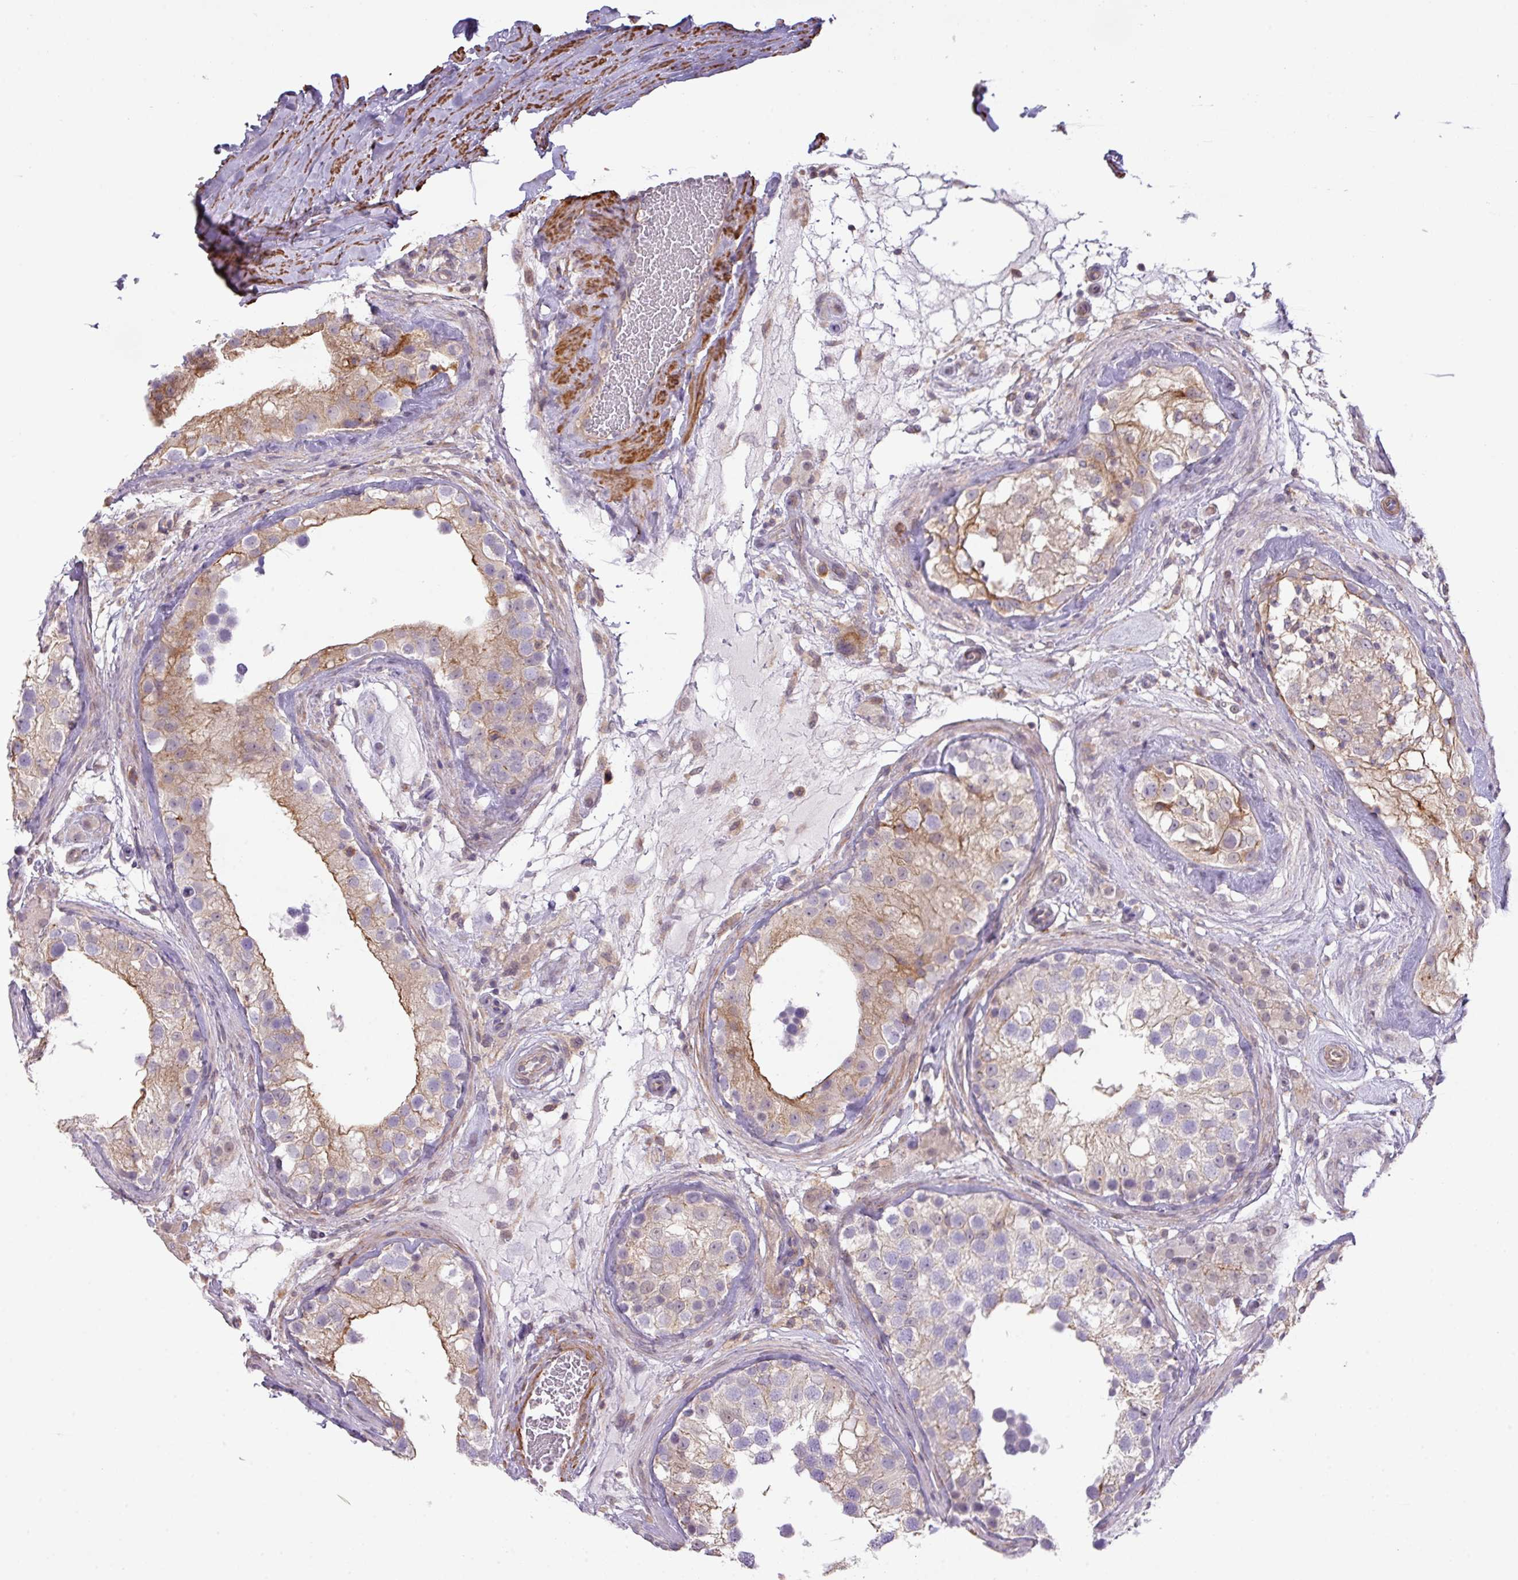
{"staining": {"intensity": "weak", "quantity": "25%-75%", "location": "cytoplasmic/membranous"}, "tissue": "testis", "cell_type": "Cells in seminiferous ducts", "image_type": "normal", "snomed": [{"axis": "morphology", "description": "Normal tissue, NOS"}, {"axis": "topography", "description": "Testis"}], "caption": "The histopathology image shows immunohistochemical staining of benign testis. There is weak cytoplasmic/membranous staining is present in about 25%-75% of cells in seminiferous ducts. (Brightfield microscopy of DAB IHC at high magnification).", "gene": "LRRC41", "patient": {"sex": "male", "age": 46}}